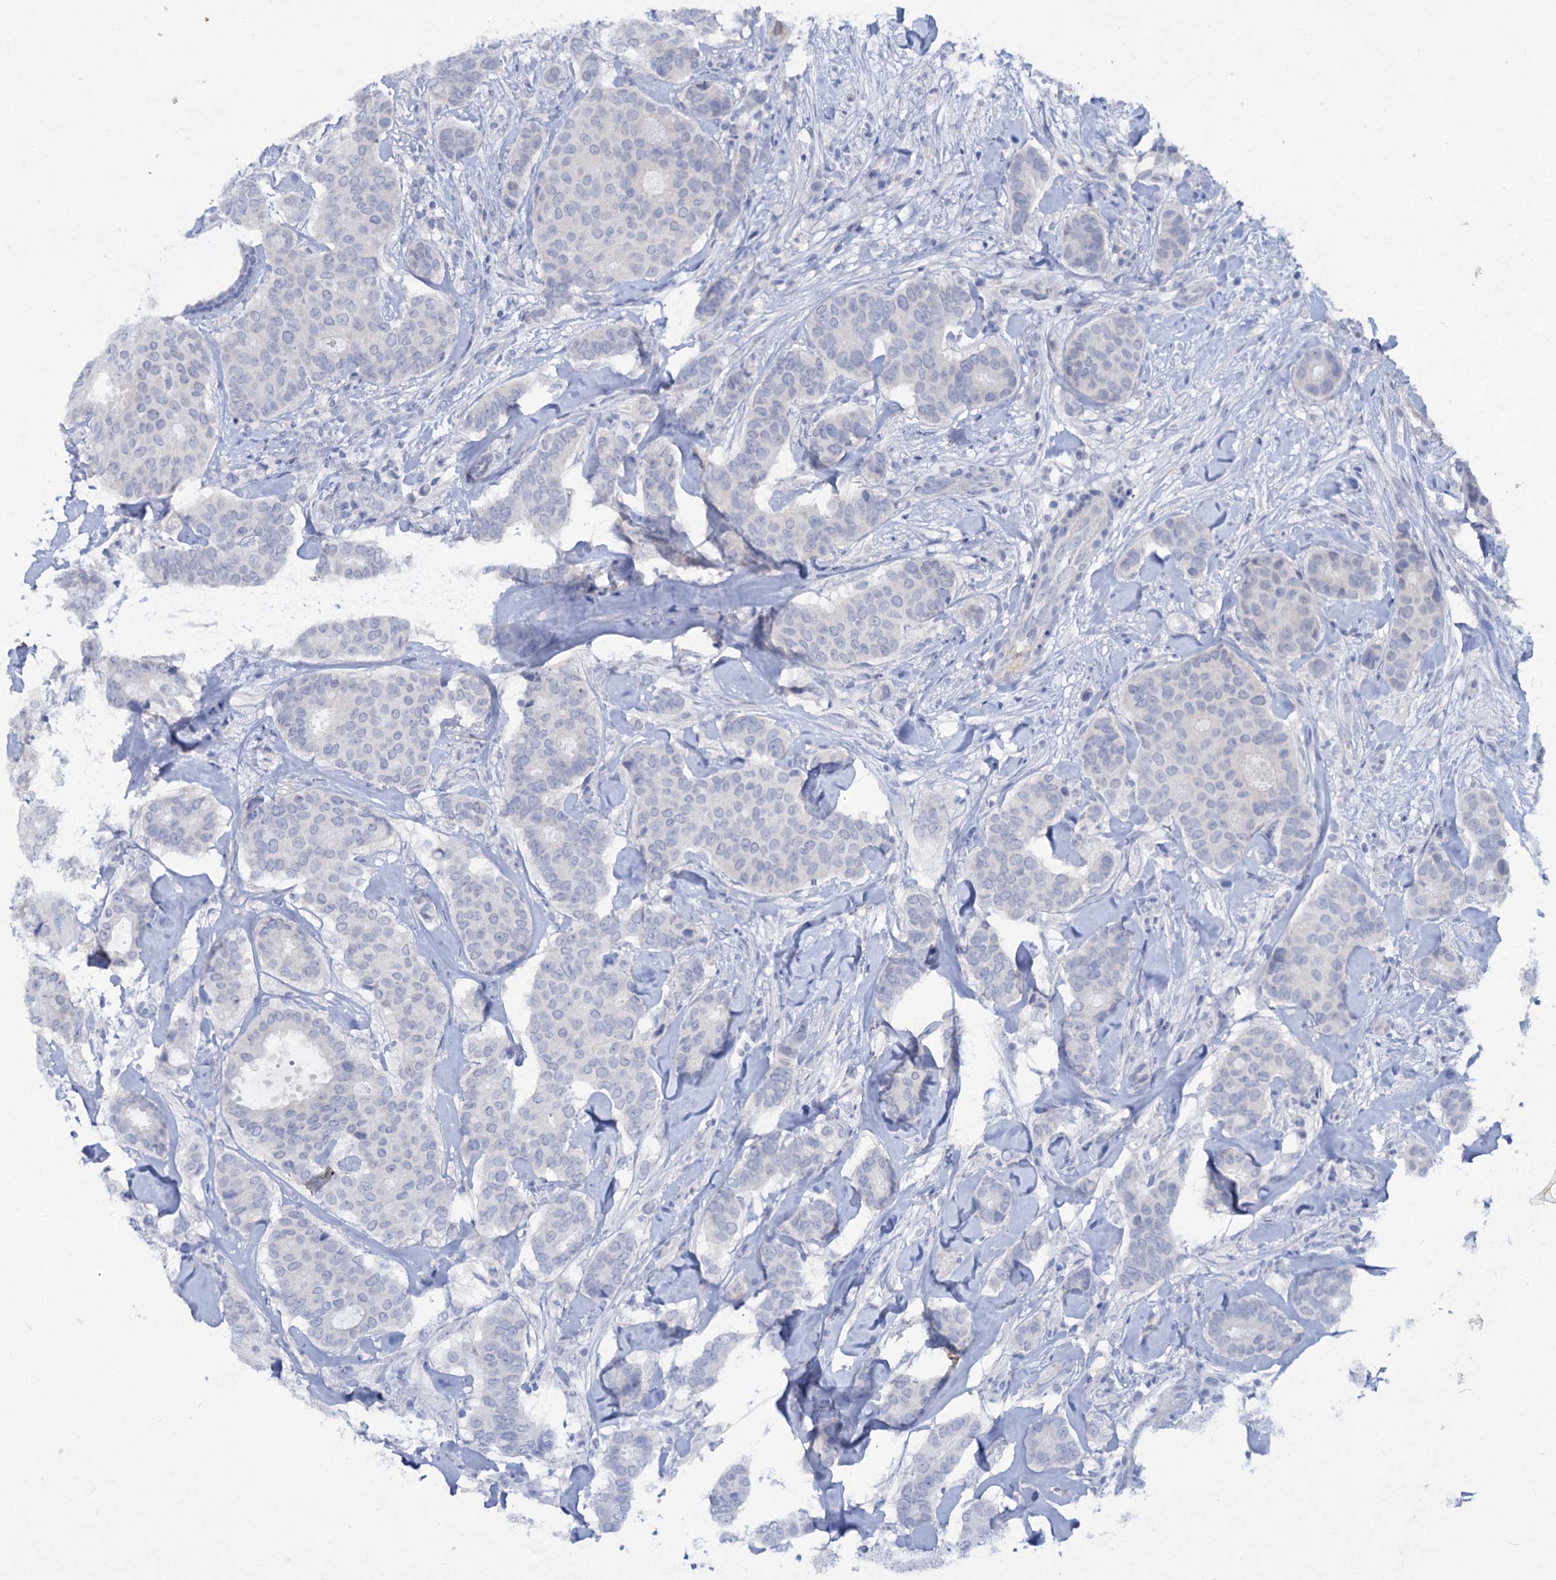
{"staining": {"intensity": "negative", "quantity": "none", "location": "none"}, "tissue": "breast cancer", "cell_type": "Tumor cells", "image_type": "cancer", "snomed": [{"axis": "morphology", "description": "Duct carcinoma"}, {"axis": "topography", "description": "Breast"}], "caption": "Immunohistochemistry (IHC) photomicrograph of human breast cancer (intraductal carcinoma) stained for a protein (brown), which shows no expression in tumor cells.", "gene": "ATP4A", "patient": {"sex": "female", "age": 75}}